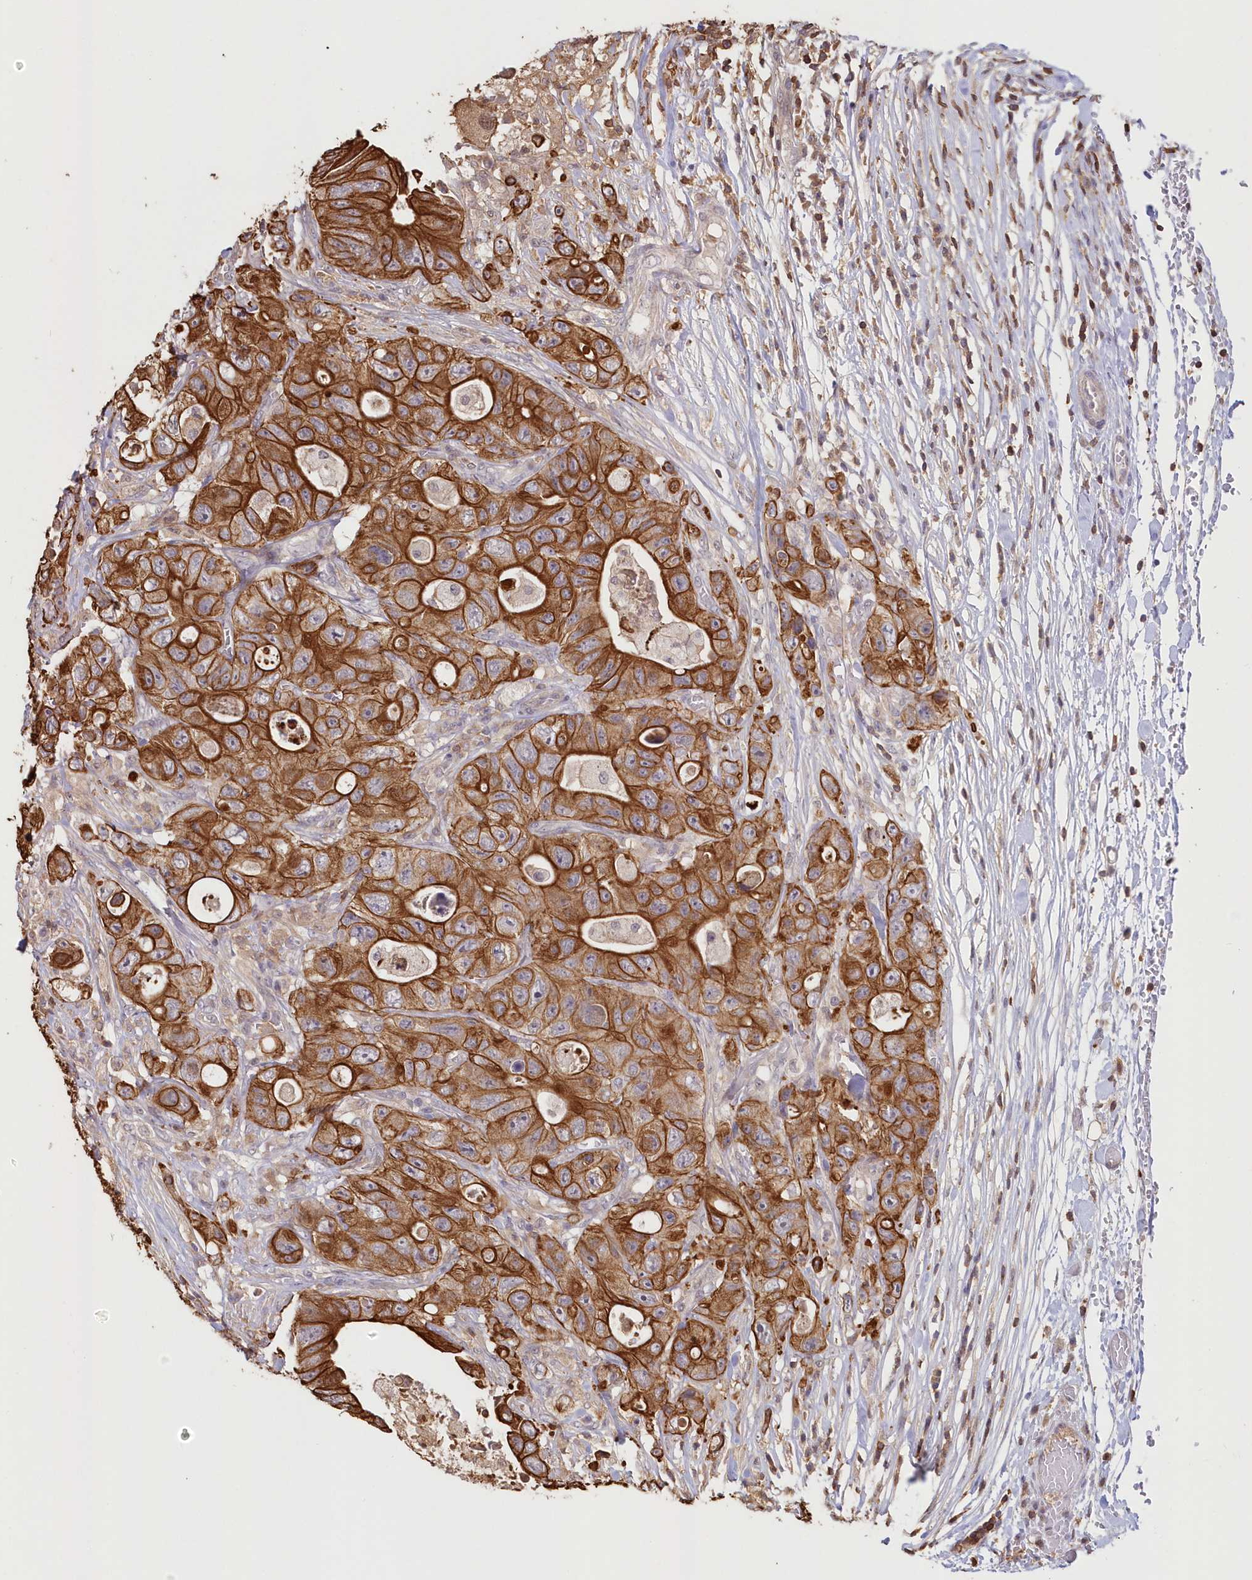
{"staining": {"intensity": "strong", "quantity": ">75%", "location": "cytoplasmic/membranous"}, "tissue": "colorectal cancer", "cell_type": "Tumor cells", "image_type": "cancer", "snomed": [{"axis": "morphology", "description": "Adenocarcinoma, NOS"}, {"axis": "topography", "description": "Colon"}], "caption": "Immunohistochemistry (IHC) (DAB (3,3'-diaminobenzidine)) staining of colorectal adenocarcinoma displays strong cytoplasmic/membranous protein staining in approximately >75% of tumor cells.", "gene": "SNED1", "patient": {"sex": "female", "age": 46}}